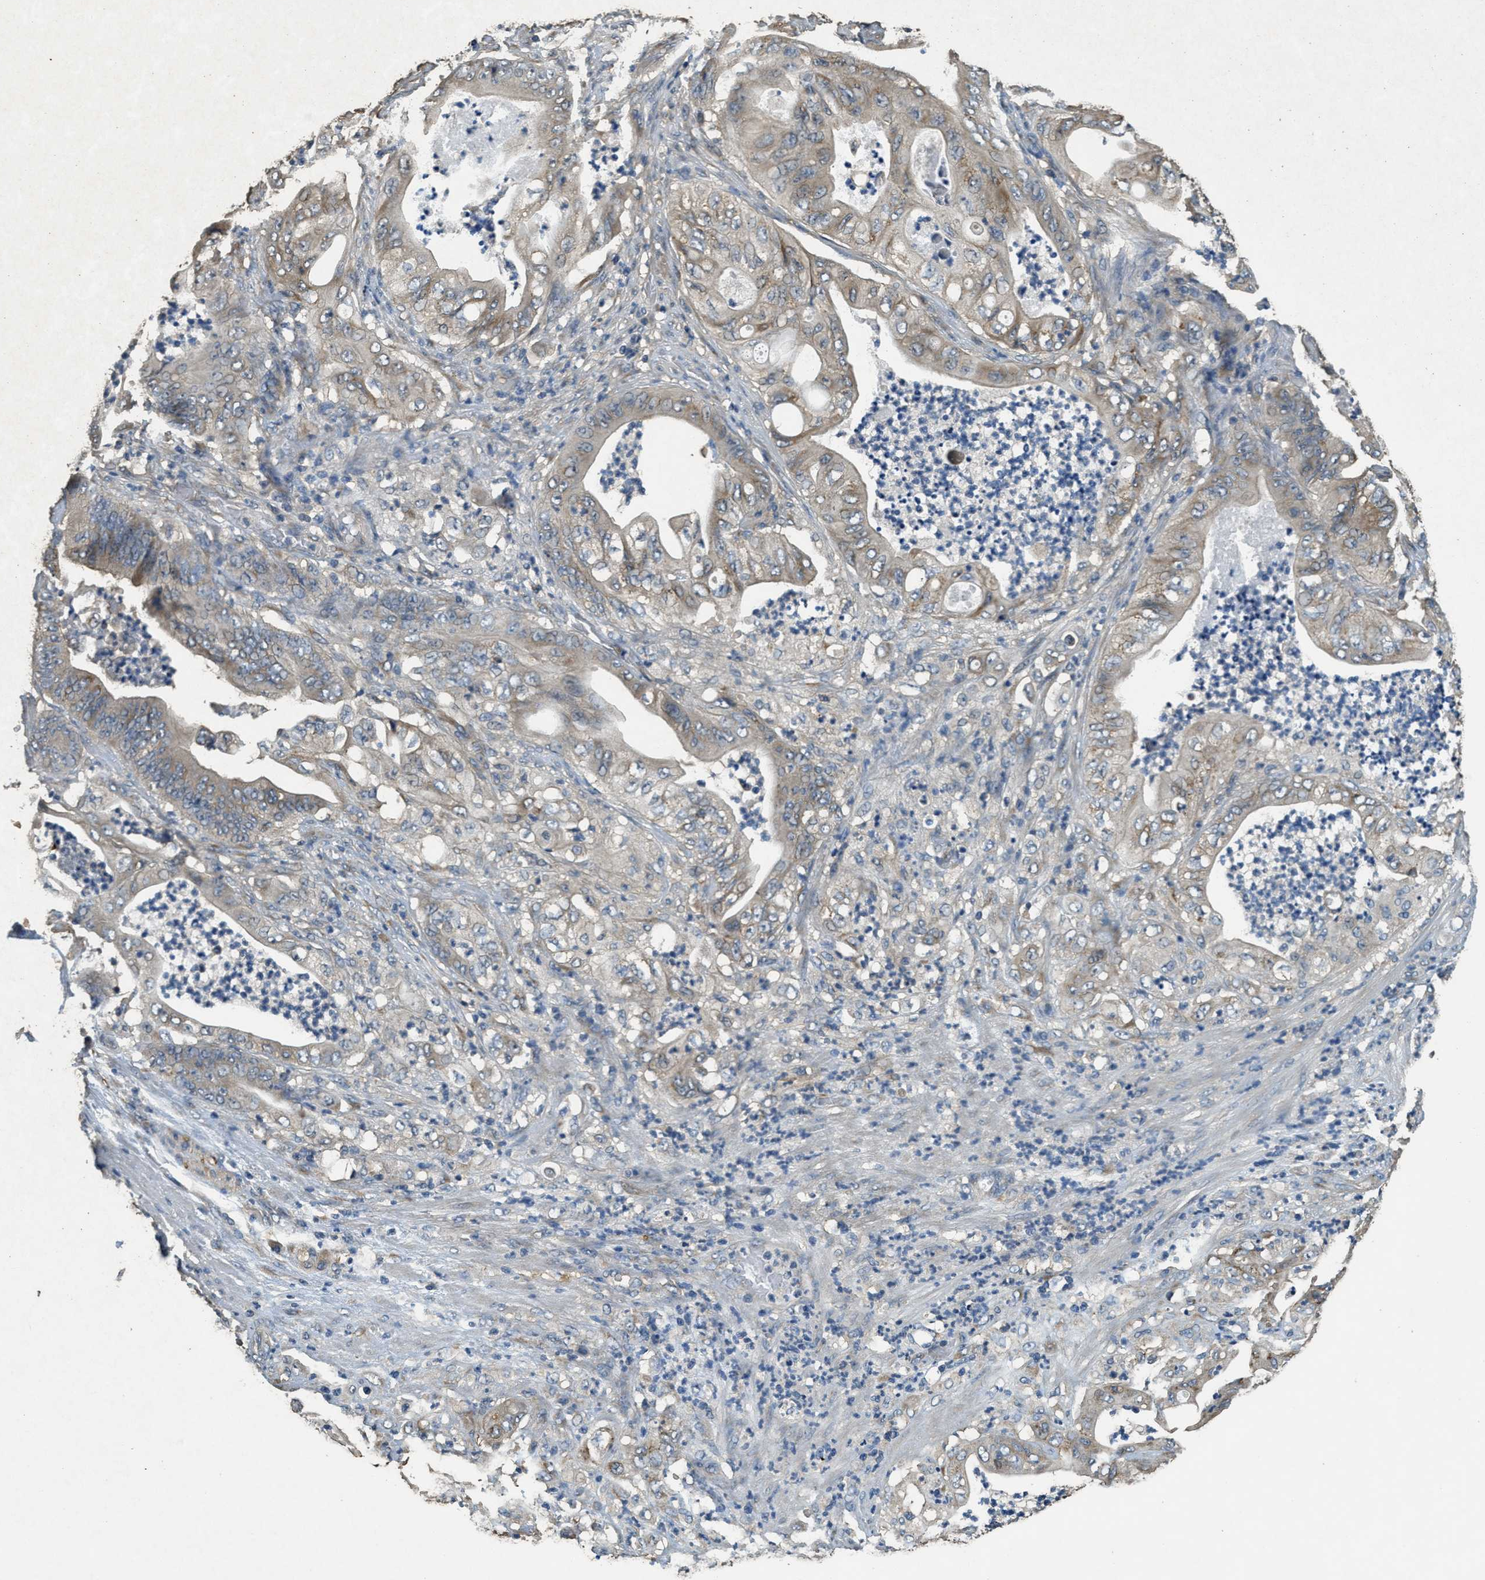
{"staining": {"intensity": "weak", "quantity": ">75%", "location": "cytoplasmic/membranous"}, "tissue": "stomach cancer", "cell_type": "Tumor cells", "image_type": "cancer", "snomed": [{"axis": "morphology", "description": "Adenocarcinoma, NOS"}, {"axis": "topography", "description": "Stomach"}], "caption": "A high-resolution micrograph shows IHC staining of adenocarcinoma (stomach), which demonstrates weak cytoplasmic/membranous expression in approximately >75% of tumor cells. The staining is performed using DAB brown chromogen to label protein expression. The nuclei are counter-stained blue using hematoxylin.", "gene": "RAB6B", "patient": {"sex": "female", "age": 73}}